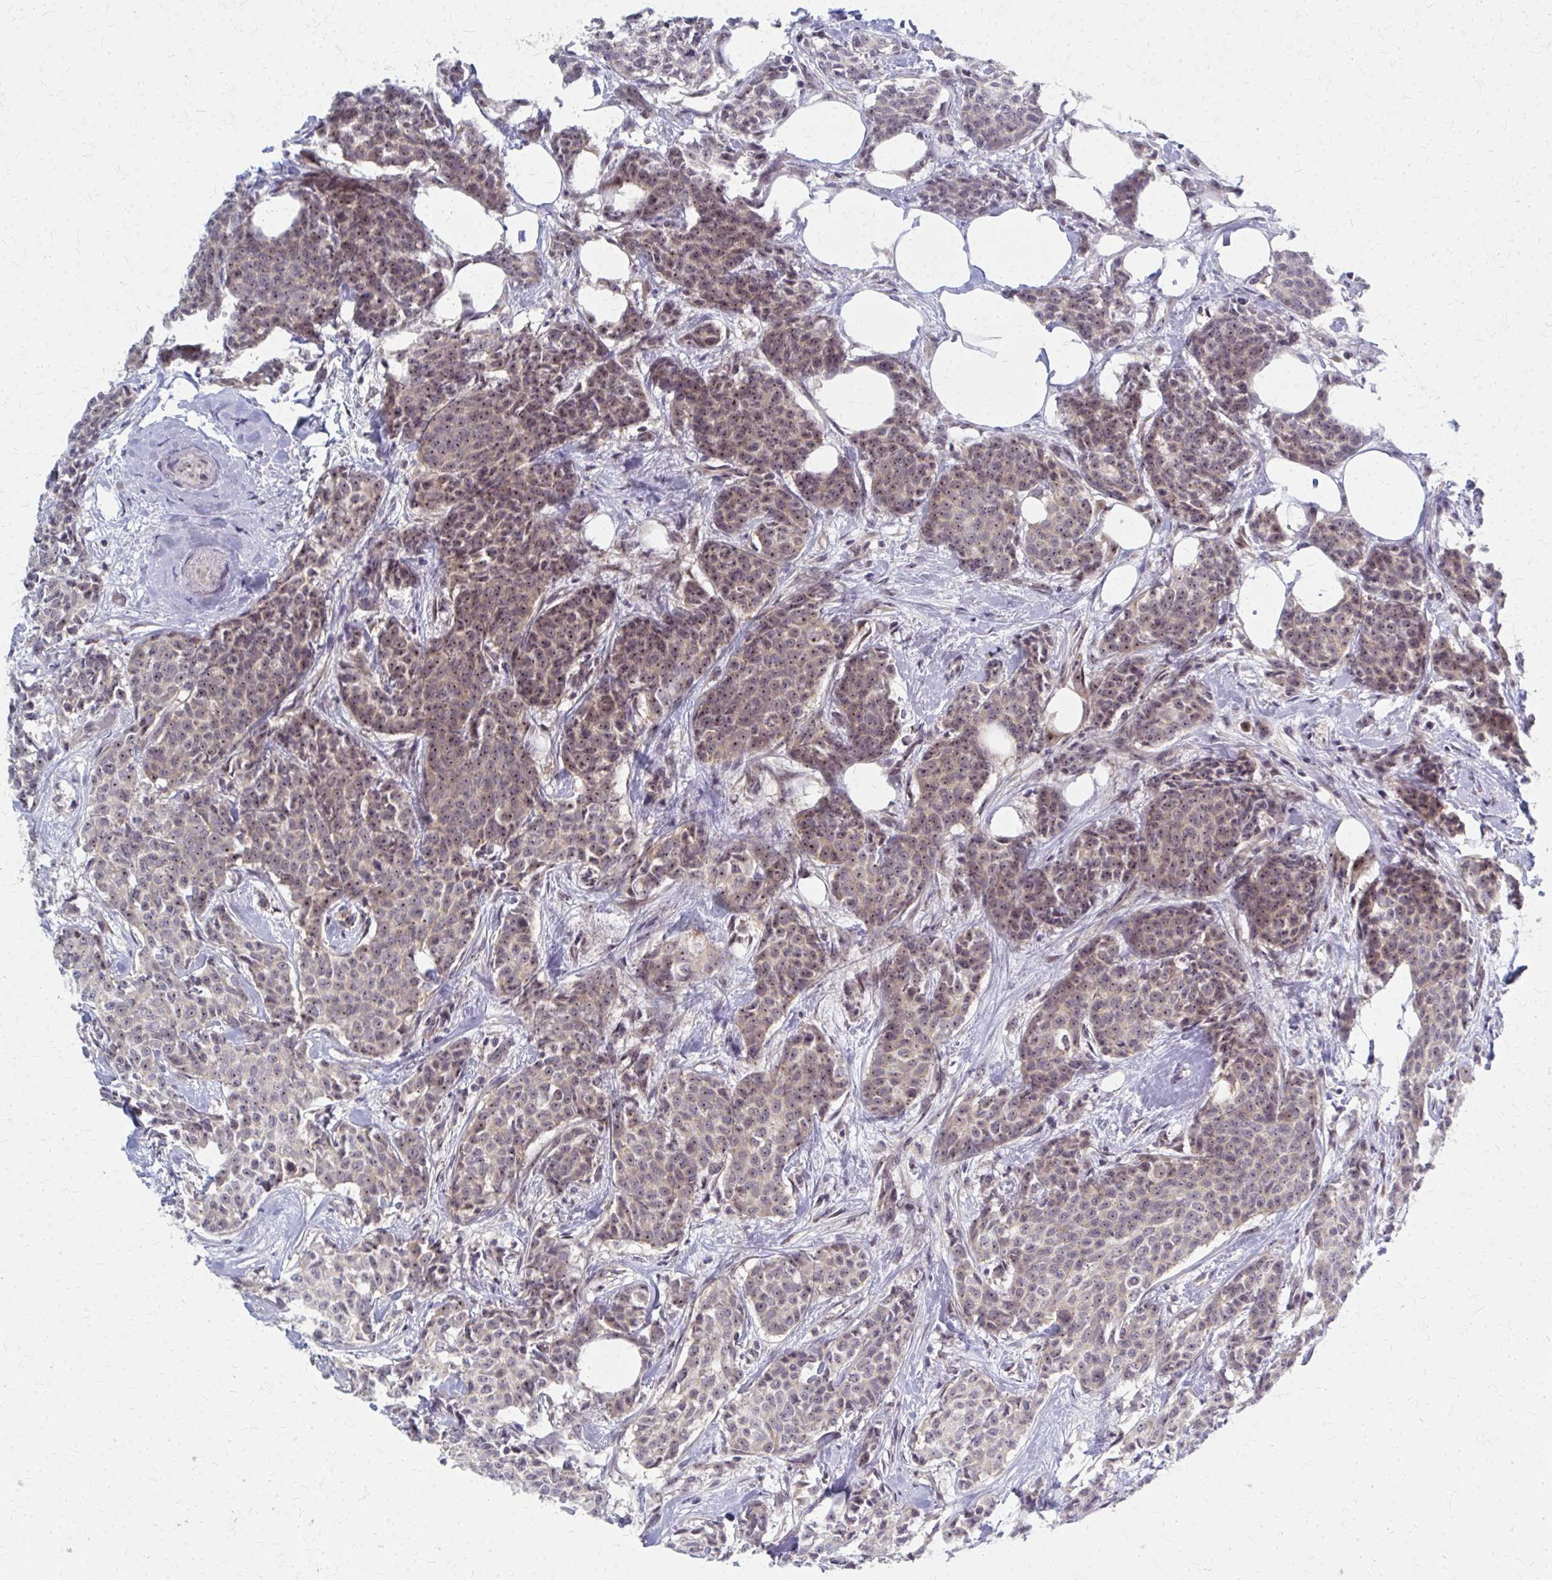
{"staining": {"intensity": "moderate", "quantity": ">75%", "location": "cytoplasmic/membranous,nuclear"}, "tissue": "breast cancer", "cell_type": "Tumor cells", "image_type": "cancer", "snomed": [{"axis": "morphology", "description": "Duct carcinoma"}, {"axis": "topography", "description": "Breast"}], "caption": "Protein staining by immunohistochemistry (IHC) displays moderate cytoplasmic/membranous and nuclear expression in about >75% of tumor cells in breast cancer.", "gene": "NUDT16", "patient": {"sex": "female", "age": 91}}